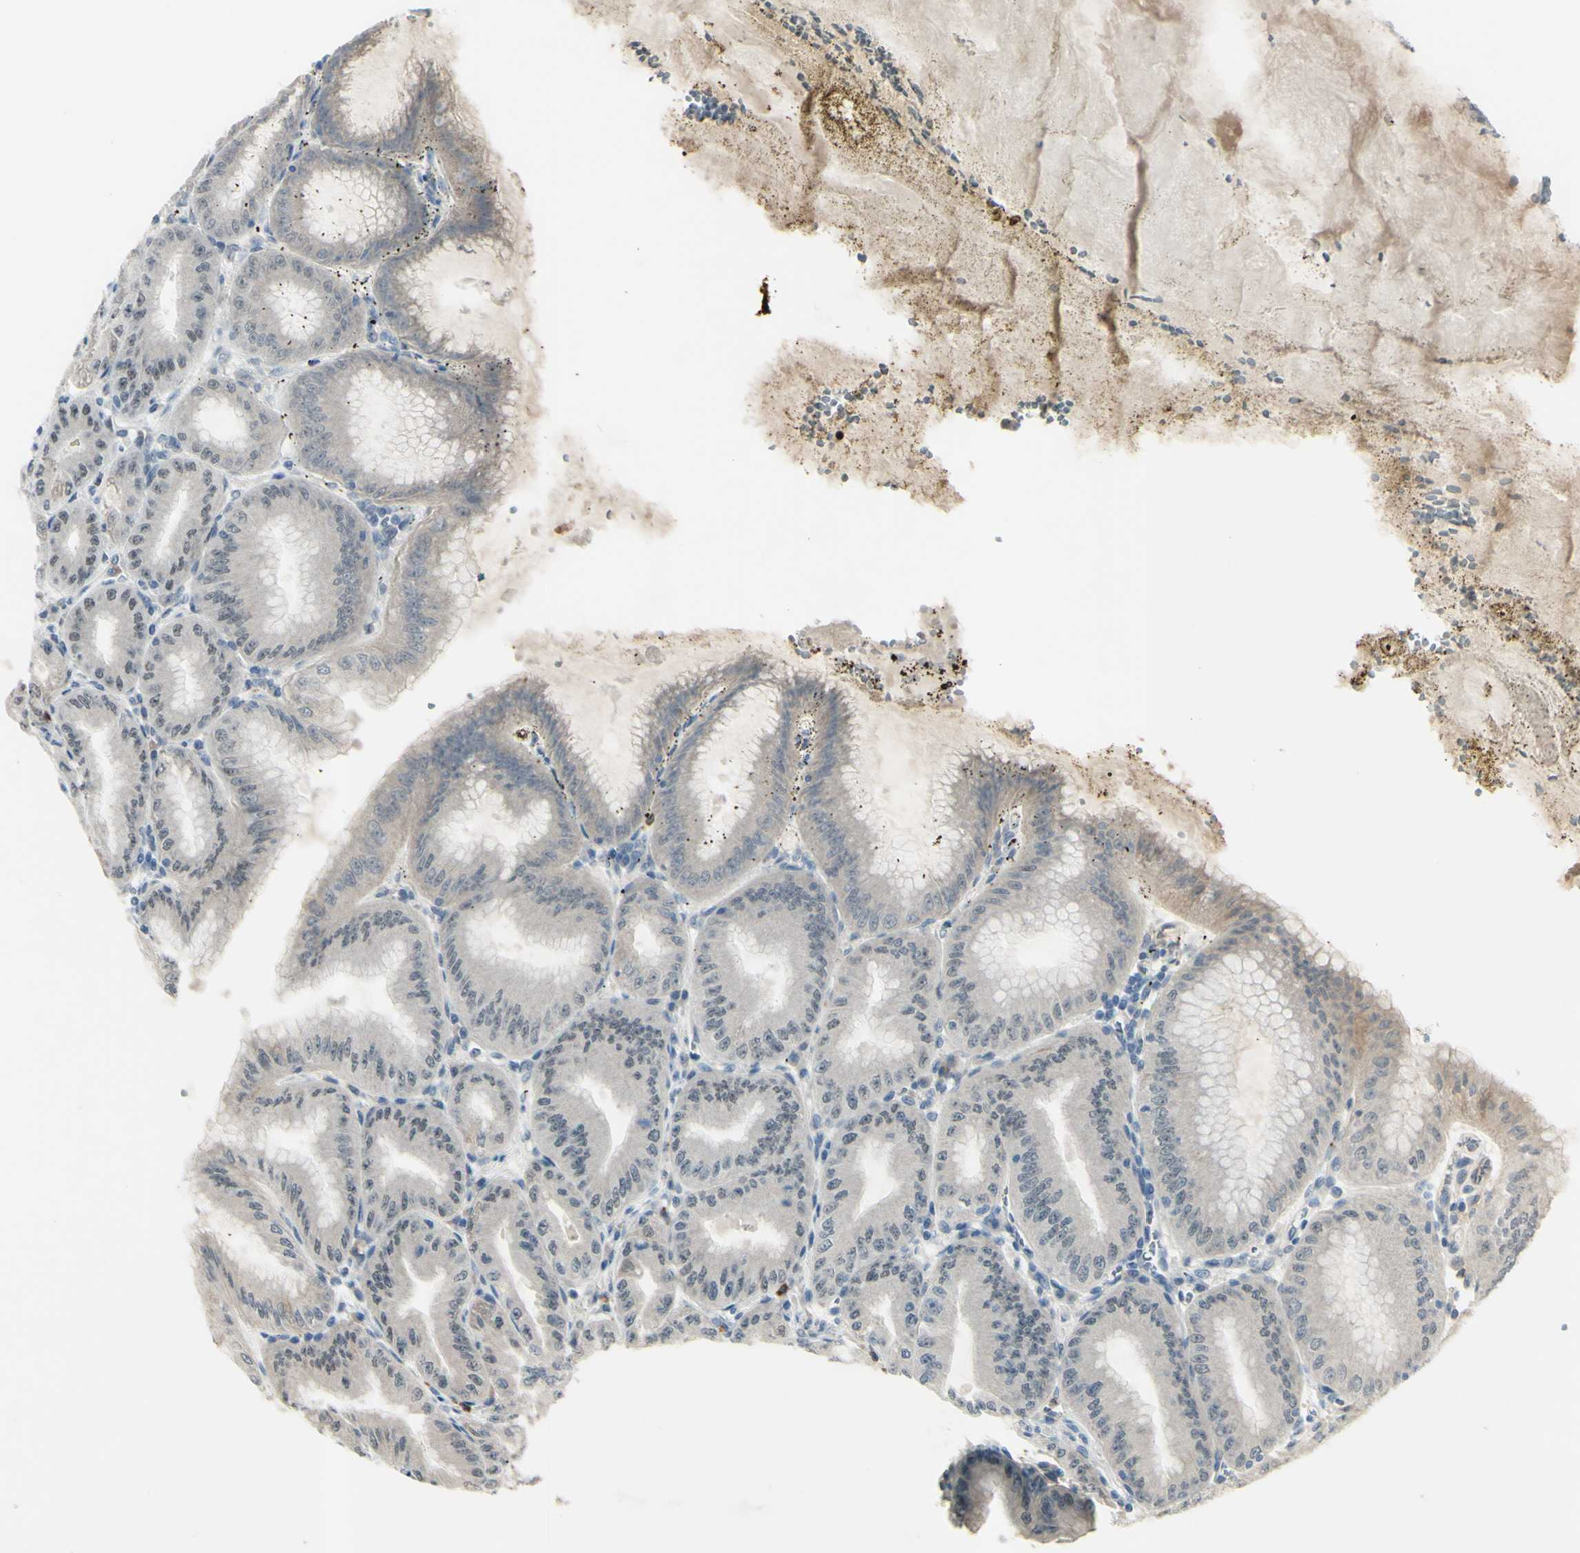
{"staining": {"intensity": "moderate", "quantity": "25%-75%", "location": "cytoplasmic/membranous,nuclear"}, "tissue": "stomach", "cell_type": "Glandular cells", "image_type": "normal", "snomed": [{"axis": "morphology", "description": "Normal tissue, NOS"}, {"axis": "topography", "description": "Stomach, lower"}], "caption": "A medium amount of moderate cytoplasmic/membranous,nuclear staining is appreciated in about 25%-75% of glandular cells in unremarkable stomach. (brown staining indicates protein expression, while blue staining denotes nuclei).", "gene": "MLF2", "patient": {"sex": "male", "age": 71}}